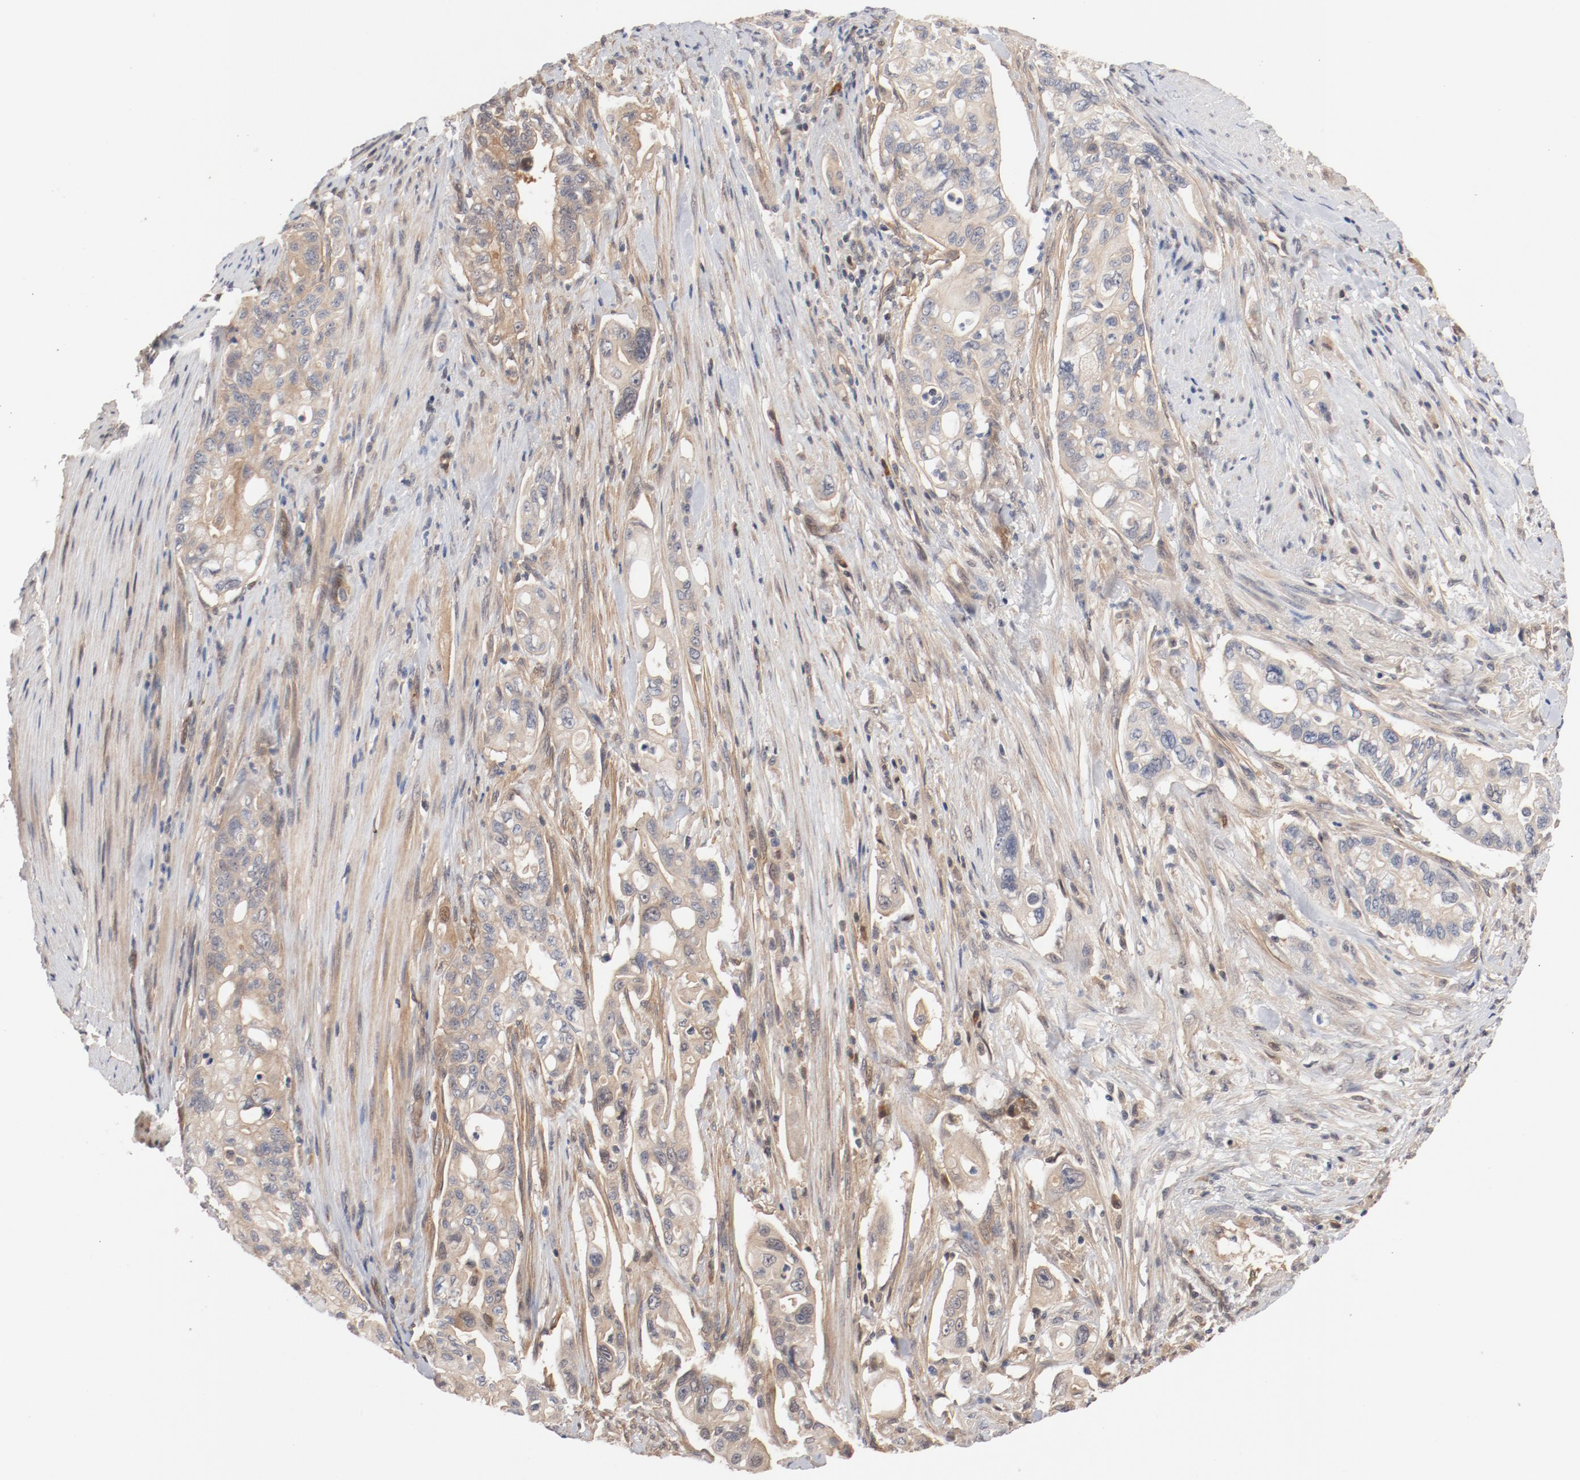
{"staining": {"intensity": "negative", "quantity": "none", "location": "none"}, "tissue": "pancreatic cancer", "cell_type": "Tumor cells", "image_type": "cancer", "snomed": [{"axis": "morphology", "description": "Normal tissue, NOS"}, {"axis": "topography", "description": "Pancreas"}], "caption": "IHC image of neoplastic tissue: pancreatic cancer stained with DAB demonstrates no significant protein expression in tumor cells.", "gene": "PITPNM2", "patient": {"sex": "male", "age": 42}}